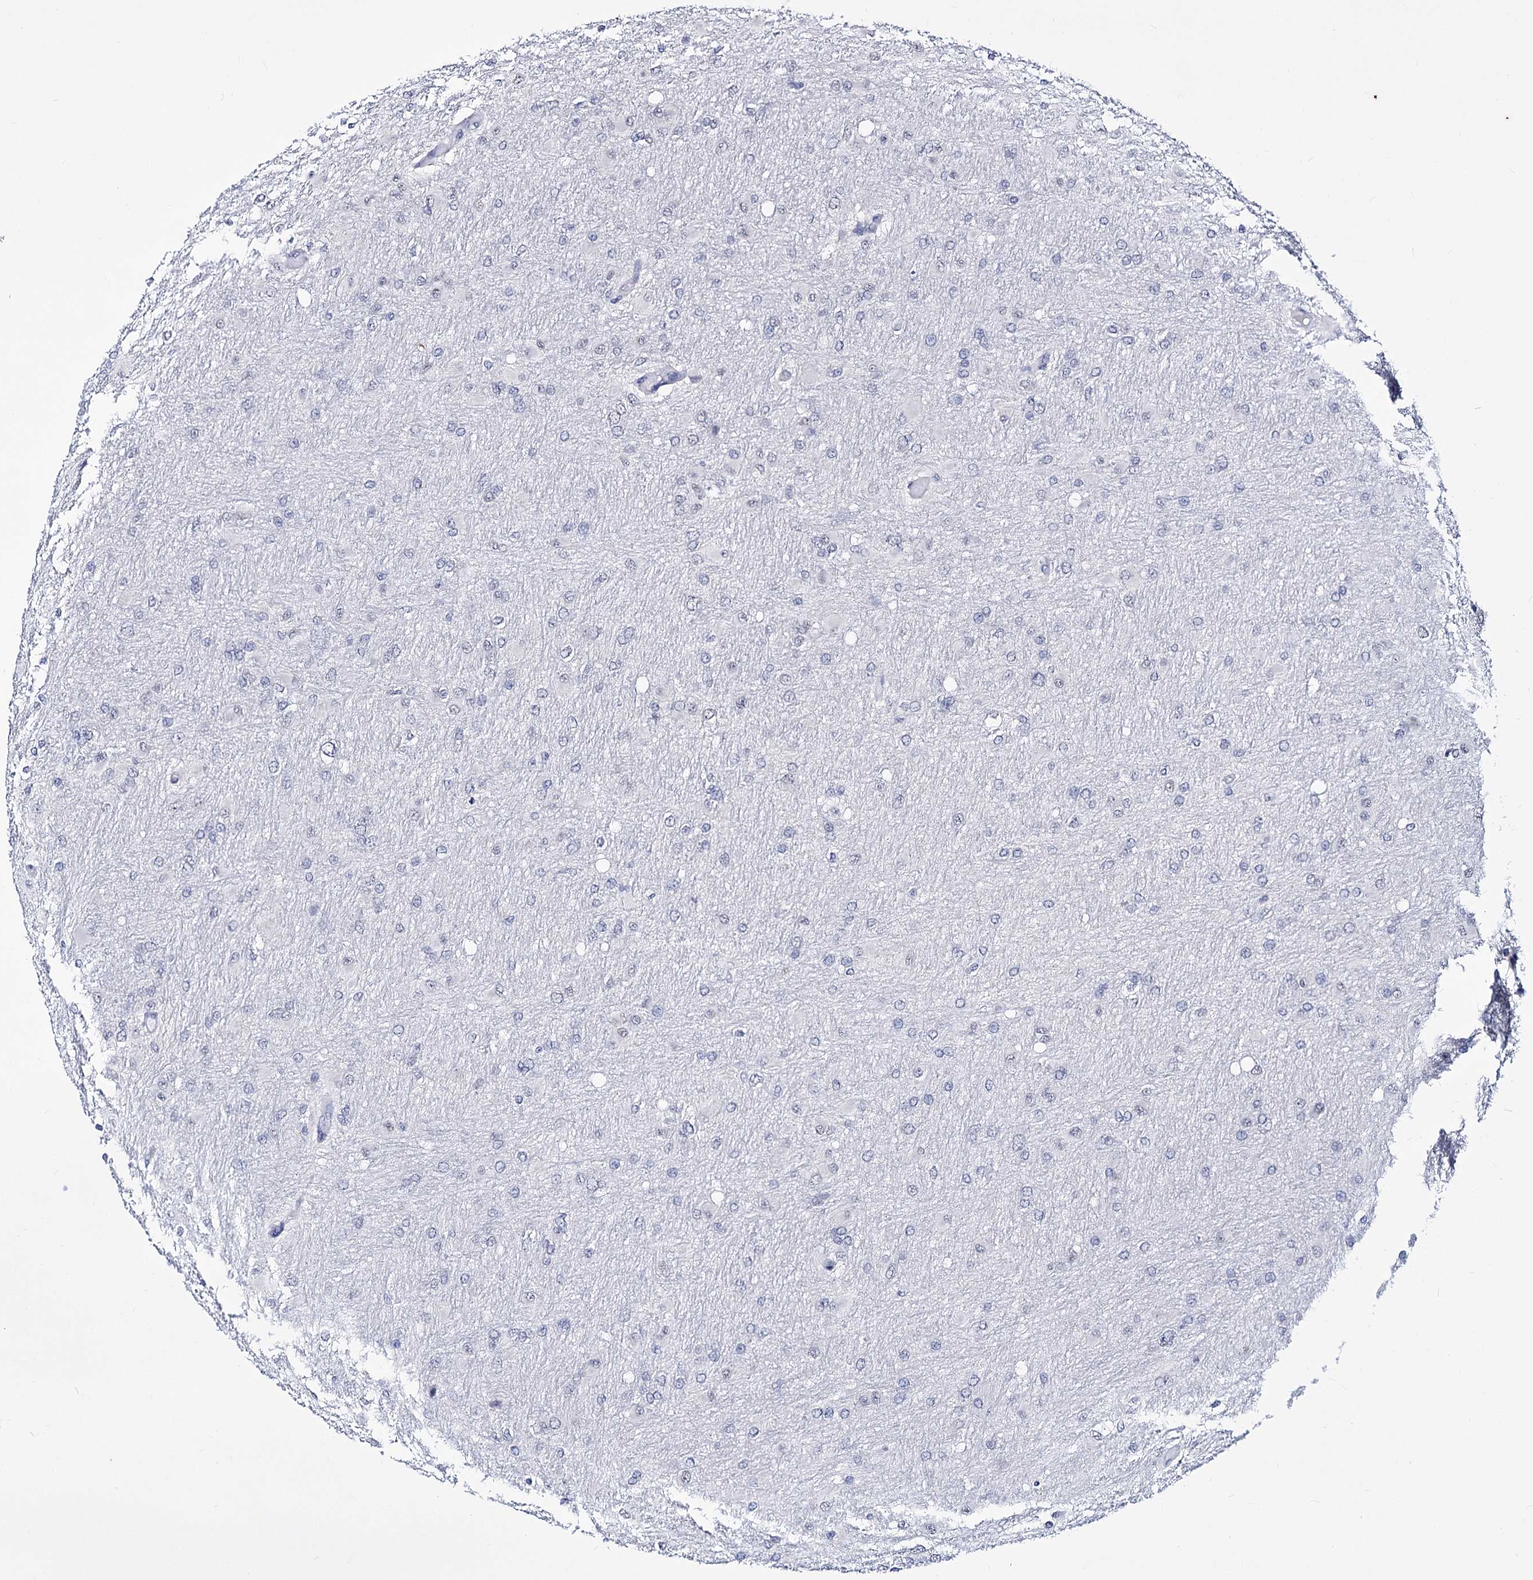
{"staining": {"intensity": "negative", "quantity": "none", "location": "none"}, "tissue": "glioma", "cell_type": "Tumor cells", "image_type": "cancer", "snomed": [{"axis": "morphology", "description": "Glioma, malignant, High grade"}, {"axis": "topography", "description": "Cerebral cortex"}], "caption": "This is a histopathology image of immunohistochemistry (IHC) staining of malignant high-grade glioma, which shows no positivity in tumor cells.", "gene": "PPRC1", "patient": {"sex": "female", "age": 36}}